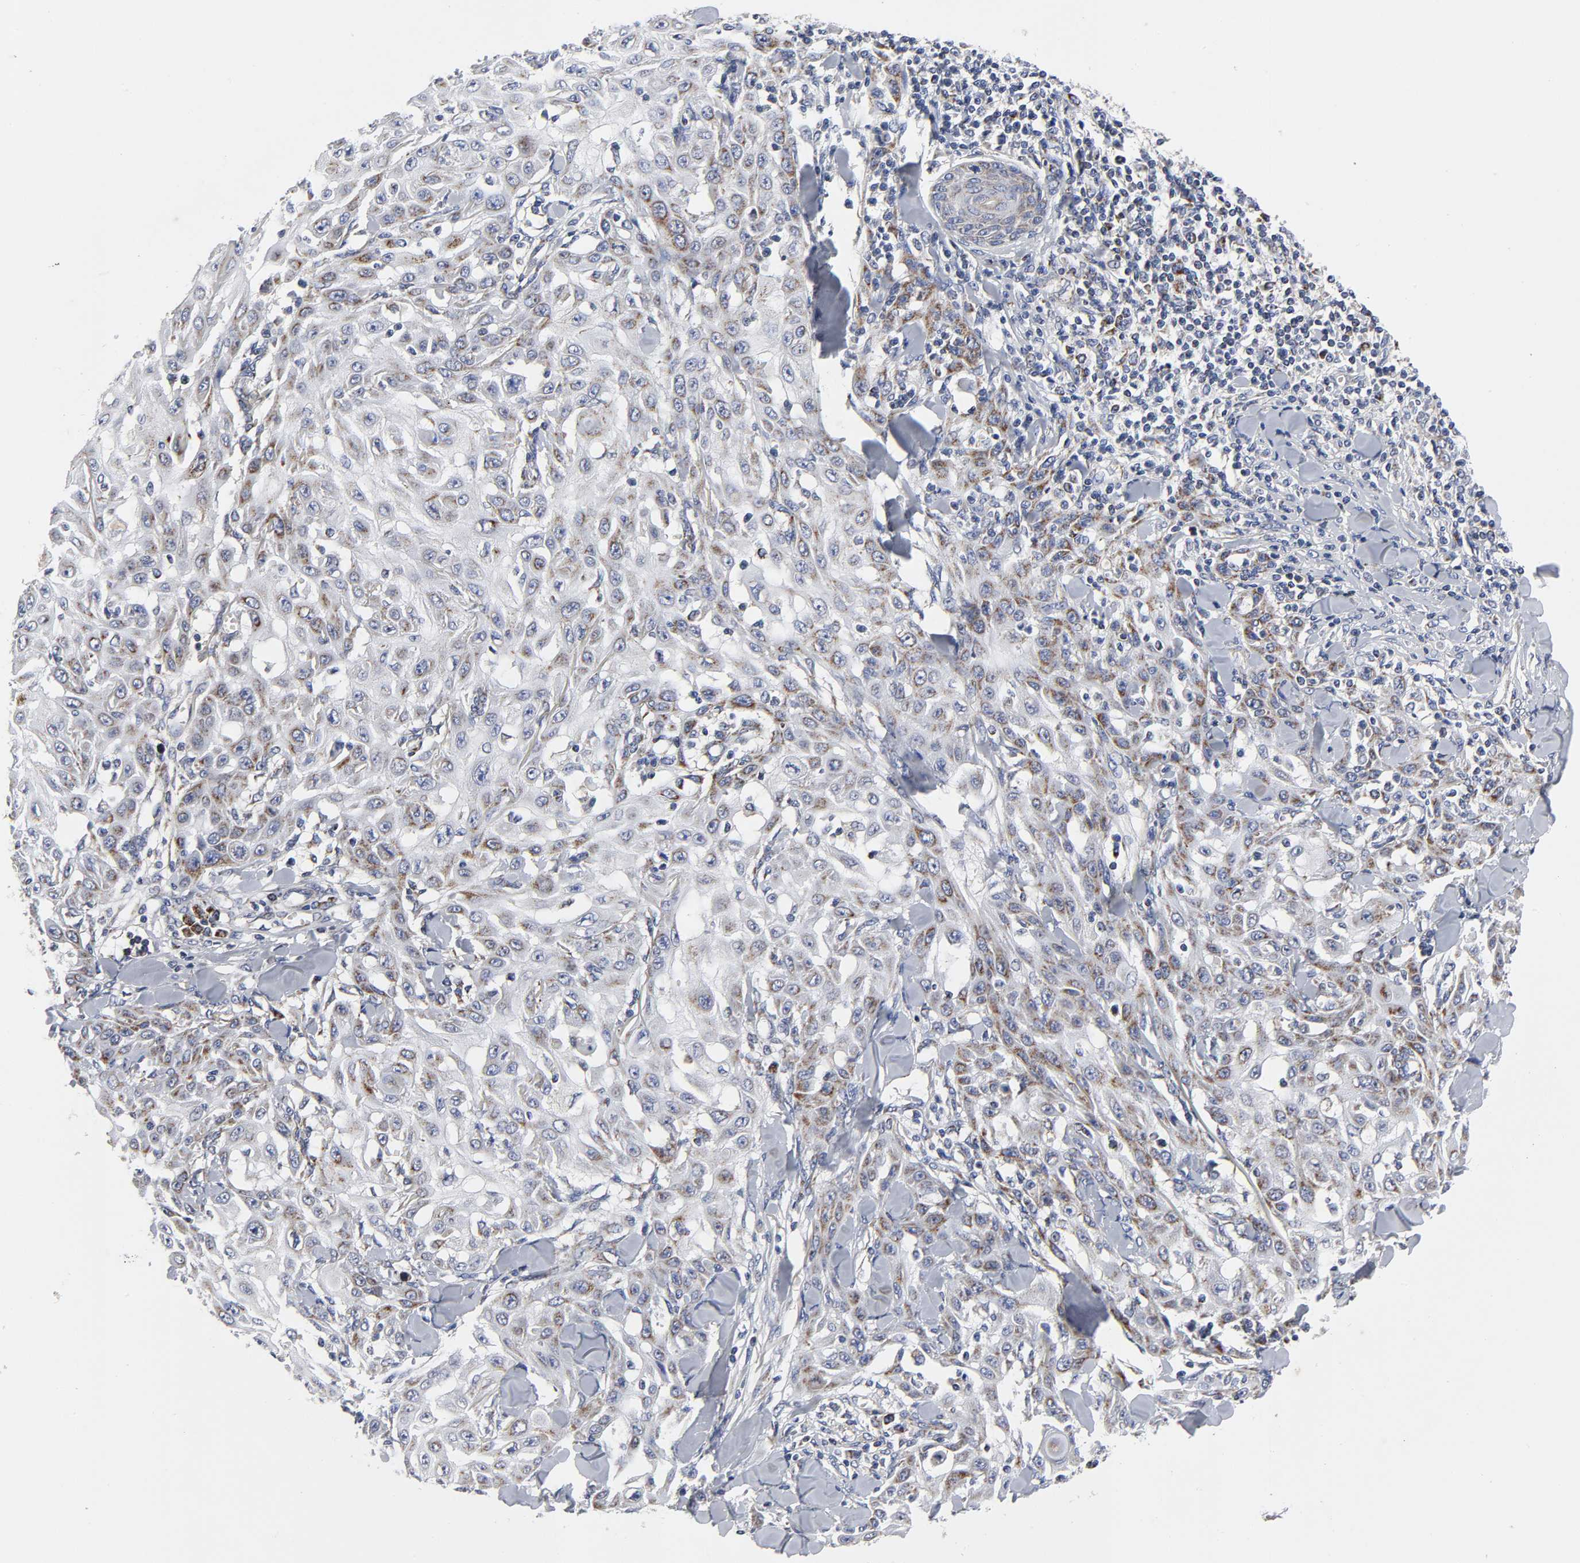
{"staining": {"intensity": "weak", "quantity": "25%-75%", "location": "cytoplasmic/membranous"}, "tissue": "skin cancer", "cell_type": "Tumor cells", "image_type": "cancer", "snomed": [{"axis": "morphology", "description": "Squamous cell carcinoma, NOS"}, {"axis": "topography", "description": "Skin"}], "caption": "An image of skin cancer (squamous cell carcinoma) stained for a protein displays weak cytoplasmic/membranous brown staining in tumor cells.", "gene": "AOPEP", "patient": {"sex": "male", "age": 24}}